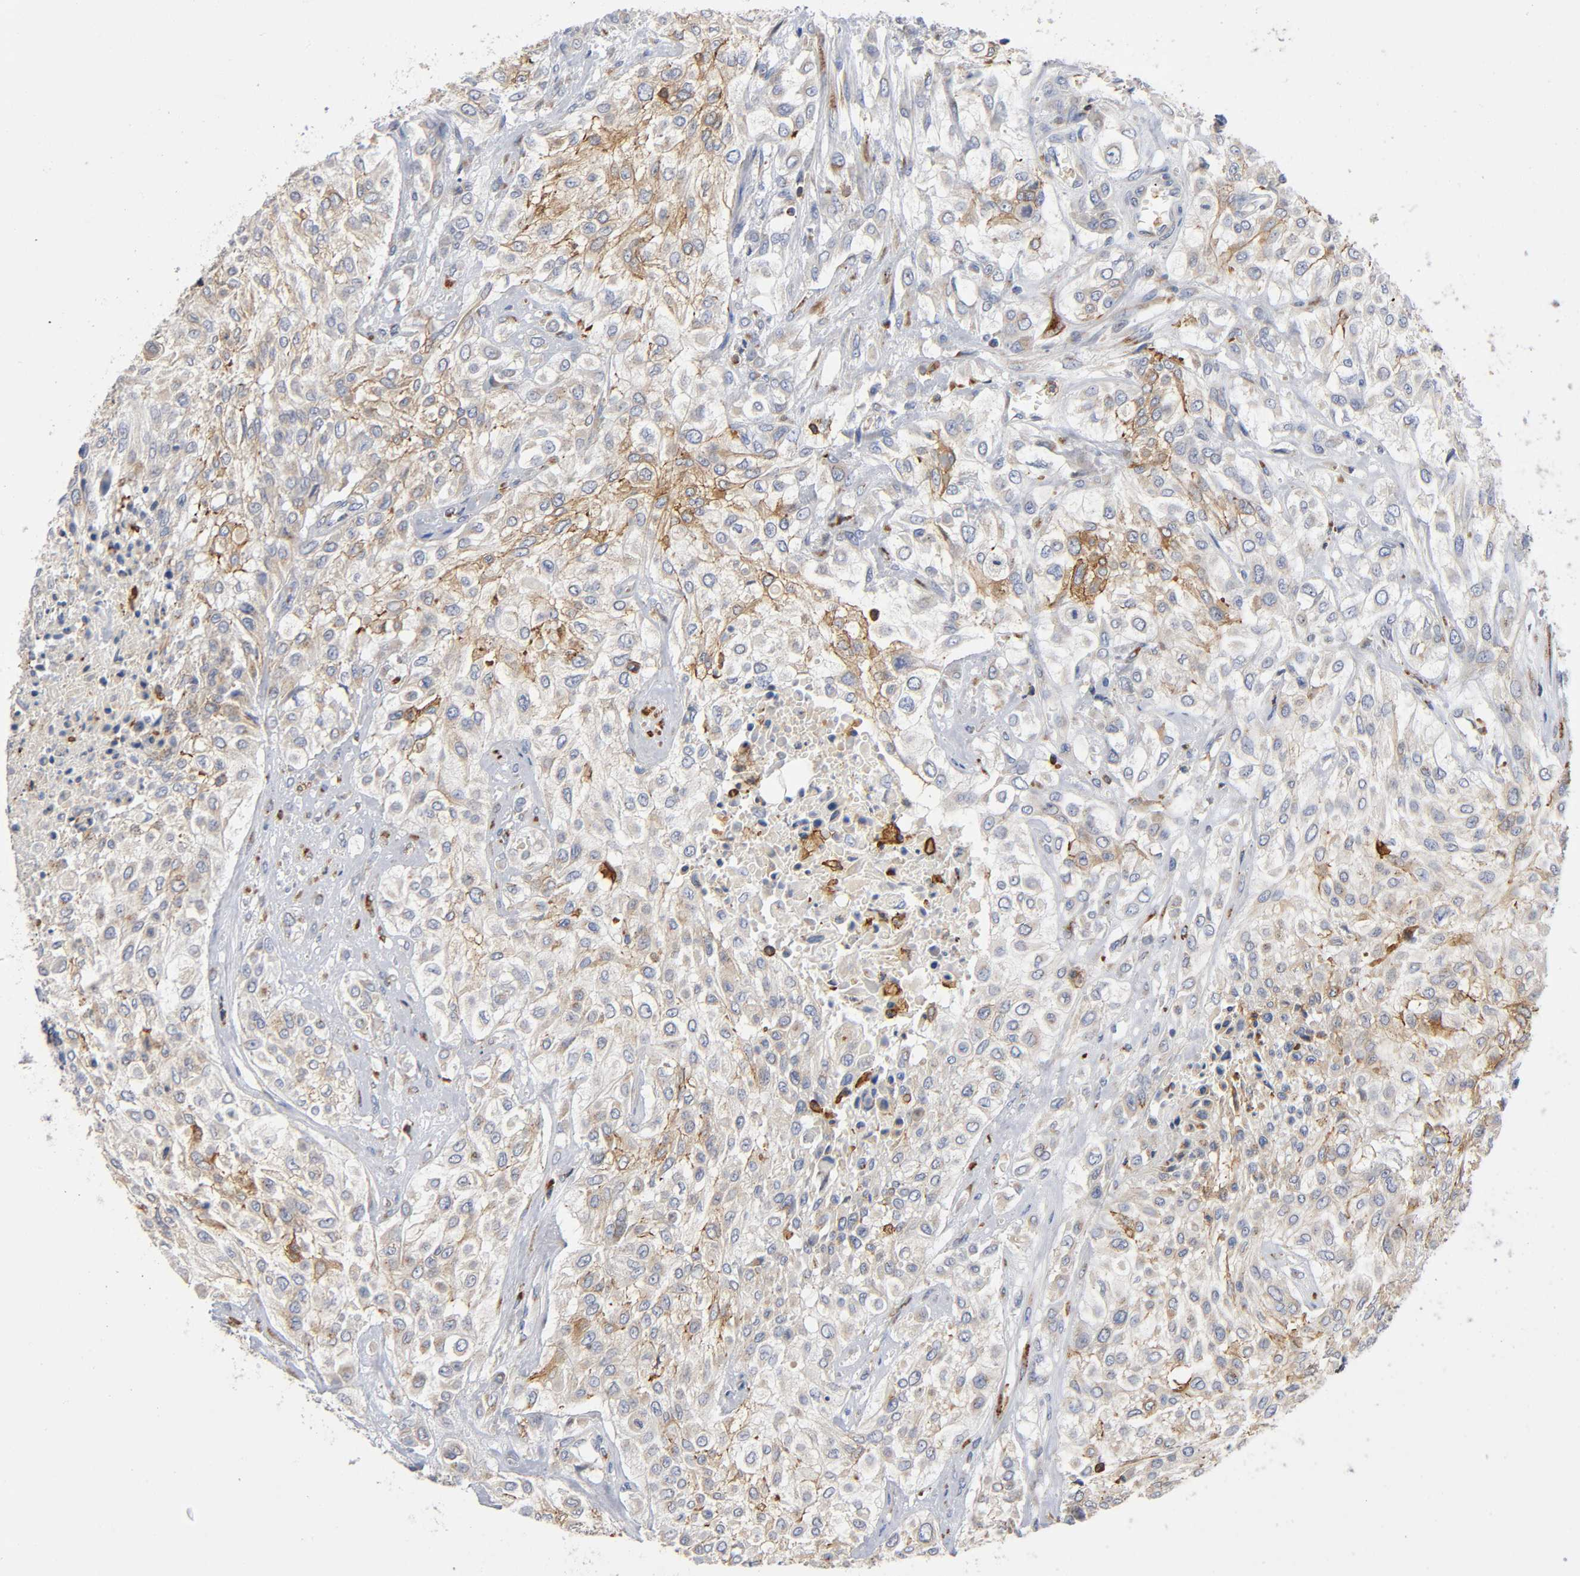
{"staining": {"intensity": "moderate", "quantity": "25%-75%", "location": "cytoplasmic/membranous"}, "tissue": "urothelial cancer", "cell_type": "Tumor cells", "image_type": "cancer", "snomed": [{"axis": "morphology", "description": "Urothelial carcinoma, High grade"}, {"axis": "topography", "description": "Urinary bladder"}], "caption": "Immunohistochemistry histopathology image of neoplastic tissue: human urothelial cancer stained using immunohistochemistry exhibits medium levels of moderate protein expression localized specifically in the cytoplasmic/membranous of tumor cells, appearing as a cytoplasmic/membranous brown color.", "gene": "CAPN10", "patient": {"sex": "male", "age": 57}}